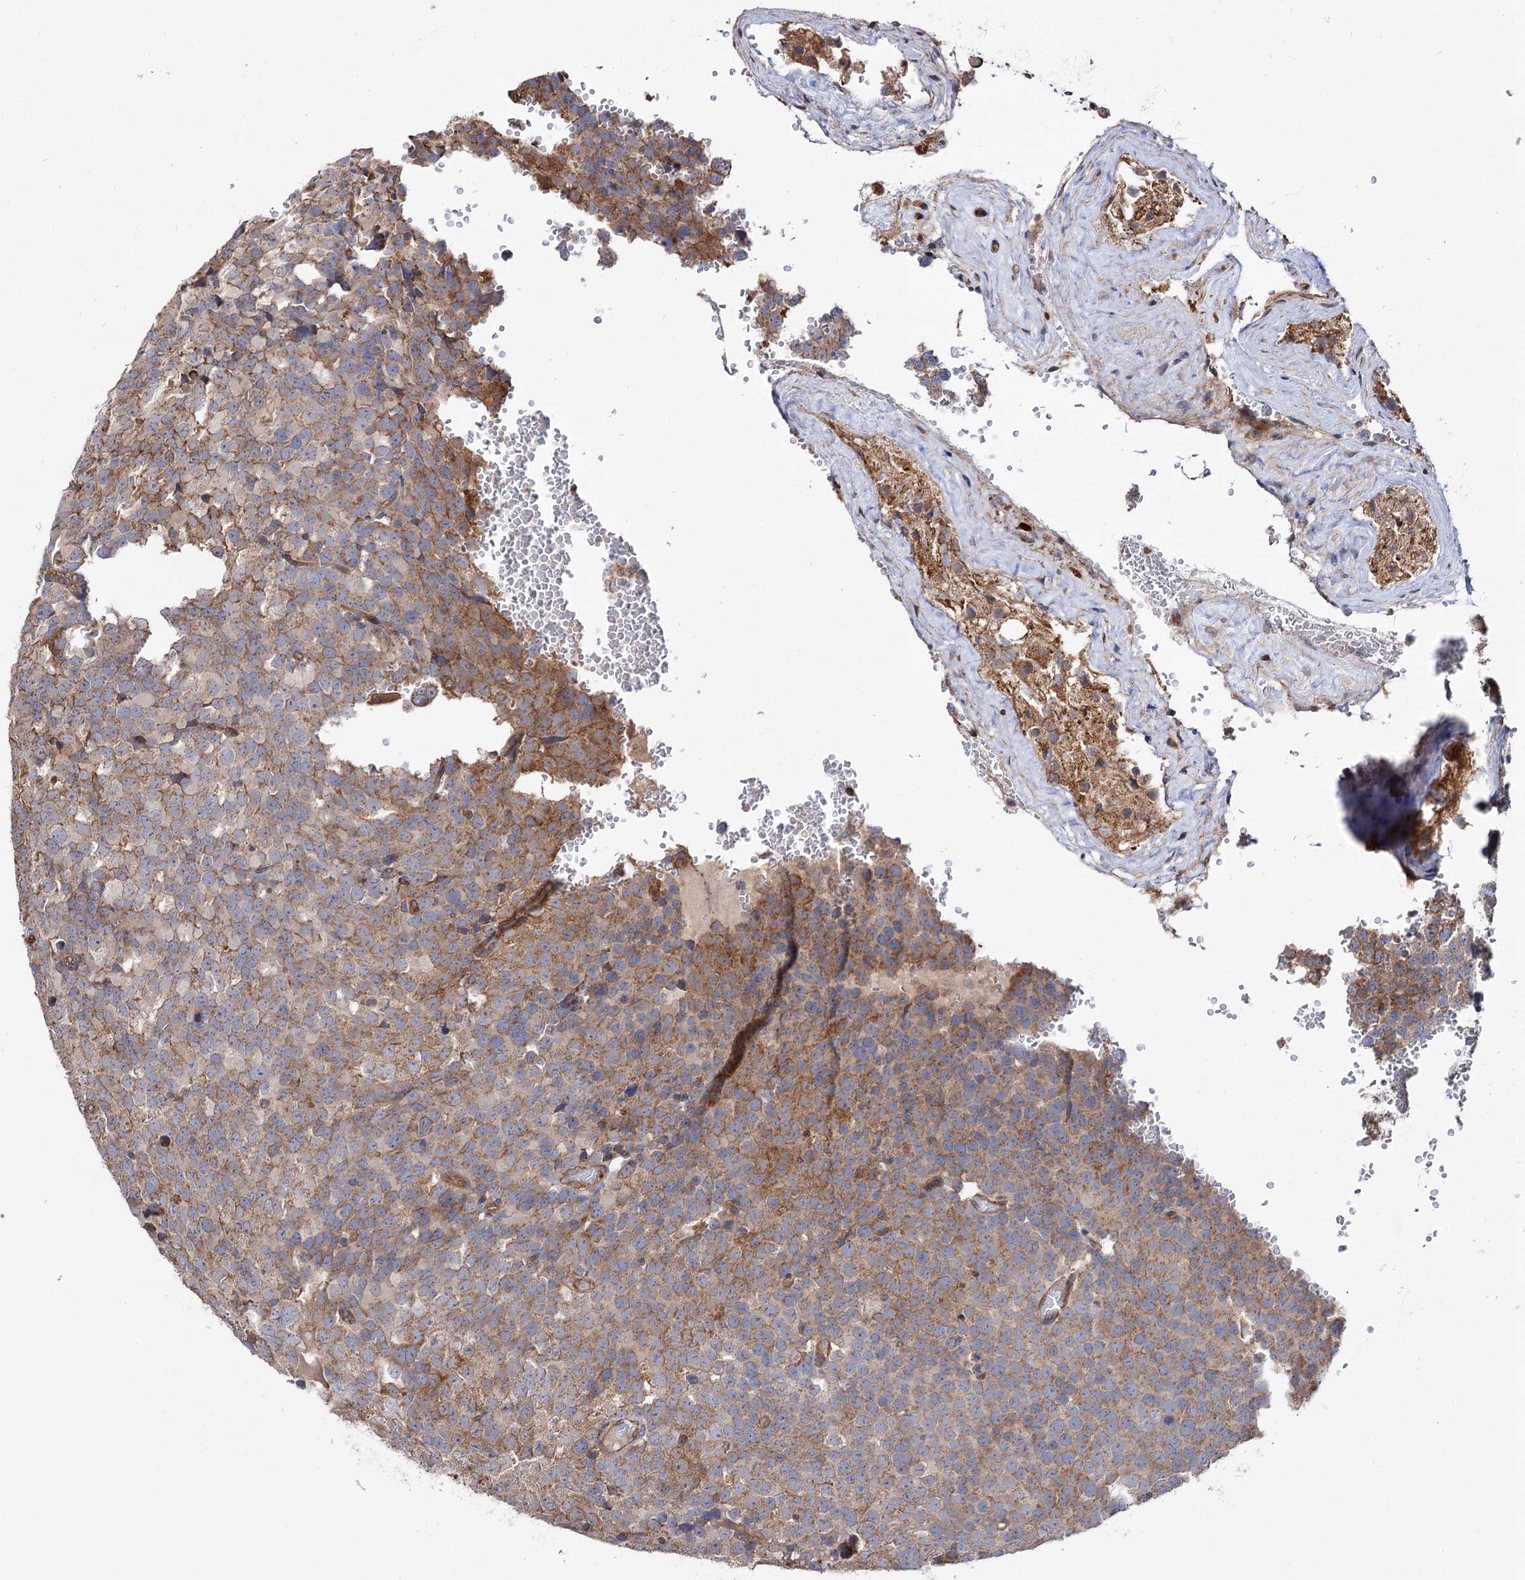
{"staining": {"intensity": "moderate", "quantity": ">75%", "location": "cytoplasmic/membranous"}, "tissue": "testis cancer", "cell_type": "Tumor cells", "image_type": "cancer", "snomed": [{"axis": "morphology", "description": "Seminoma, NOS"}, {"axis": "topography", "description": "Testis"}], "caption": "Moderate cytoplasmic/membranous positivity for a protein is seen in about >75% of tumor cells of seminoma (testis) using immunohistochemistry.", "gene": "IDI1", "patient": {"sex": "male", "age": 71}}